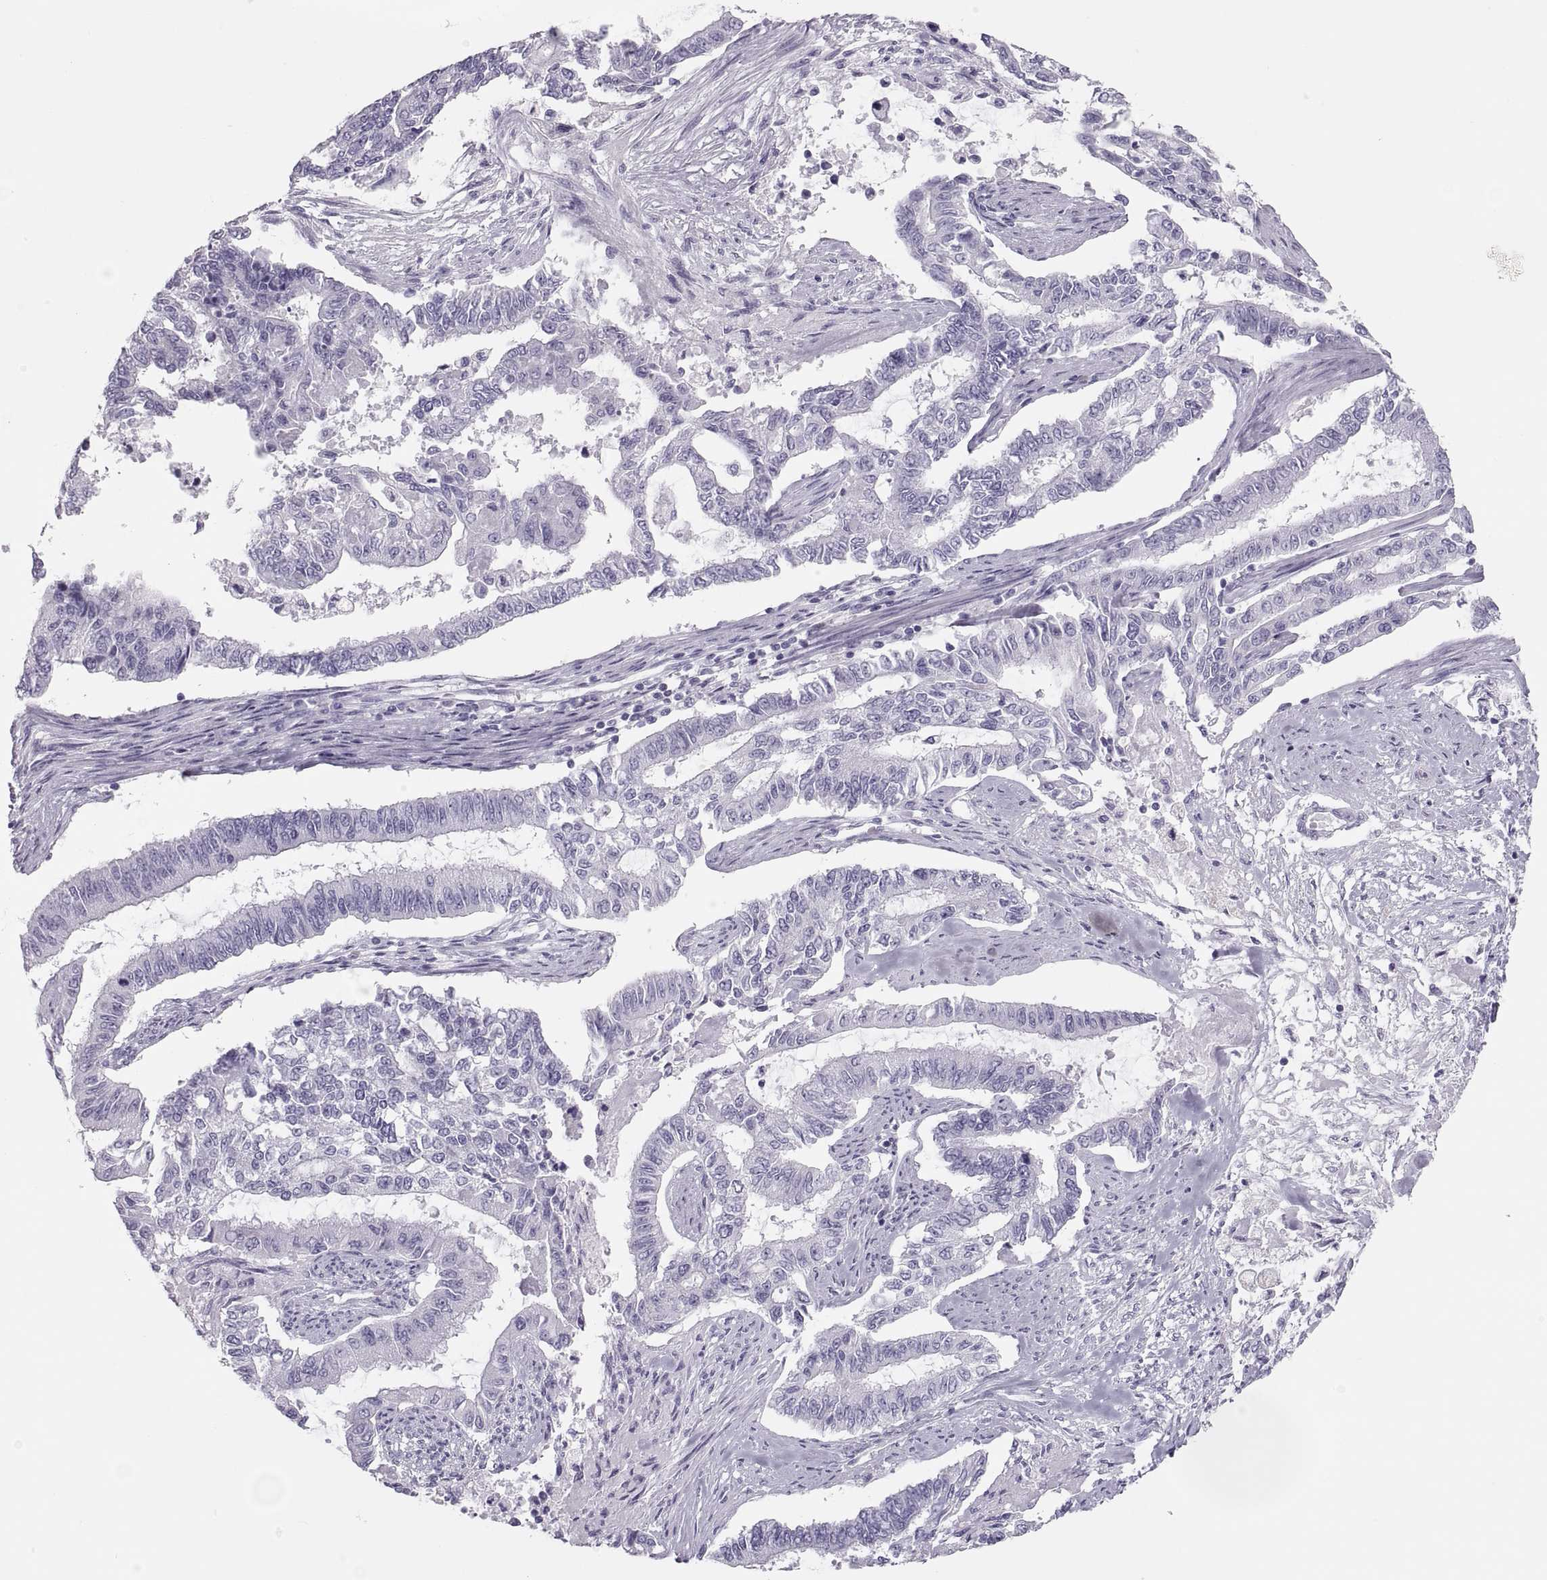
{"staining": {"intensity": "negative", "quantity": "none", "location": "none"}, "tissue": "endometrial cancer", "cell_type": "Tumor cells", "image_type": "cancer", "snomed": [{"axis": "morphology", "description": "Adenocarcinoma, NOS"}, {"axis": "topography", "description": "Uterus"}], "caption": "The IHC photomicrograph has no significant expression in tumor cells of endometrial cancer (adenocarcinoma) tissue.", "gene": "SEMG1", "patient": {"sex": "female", "age": 59}}